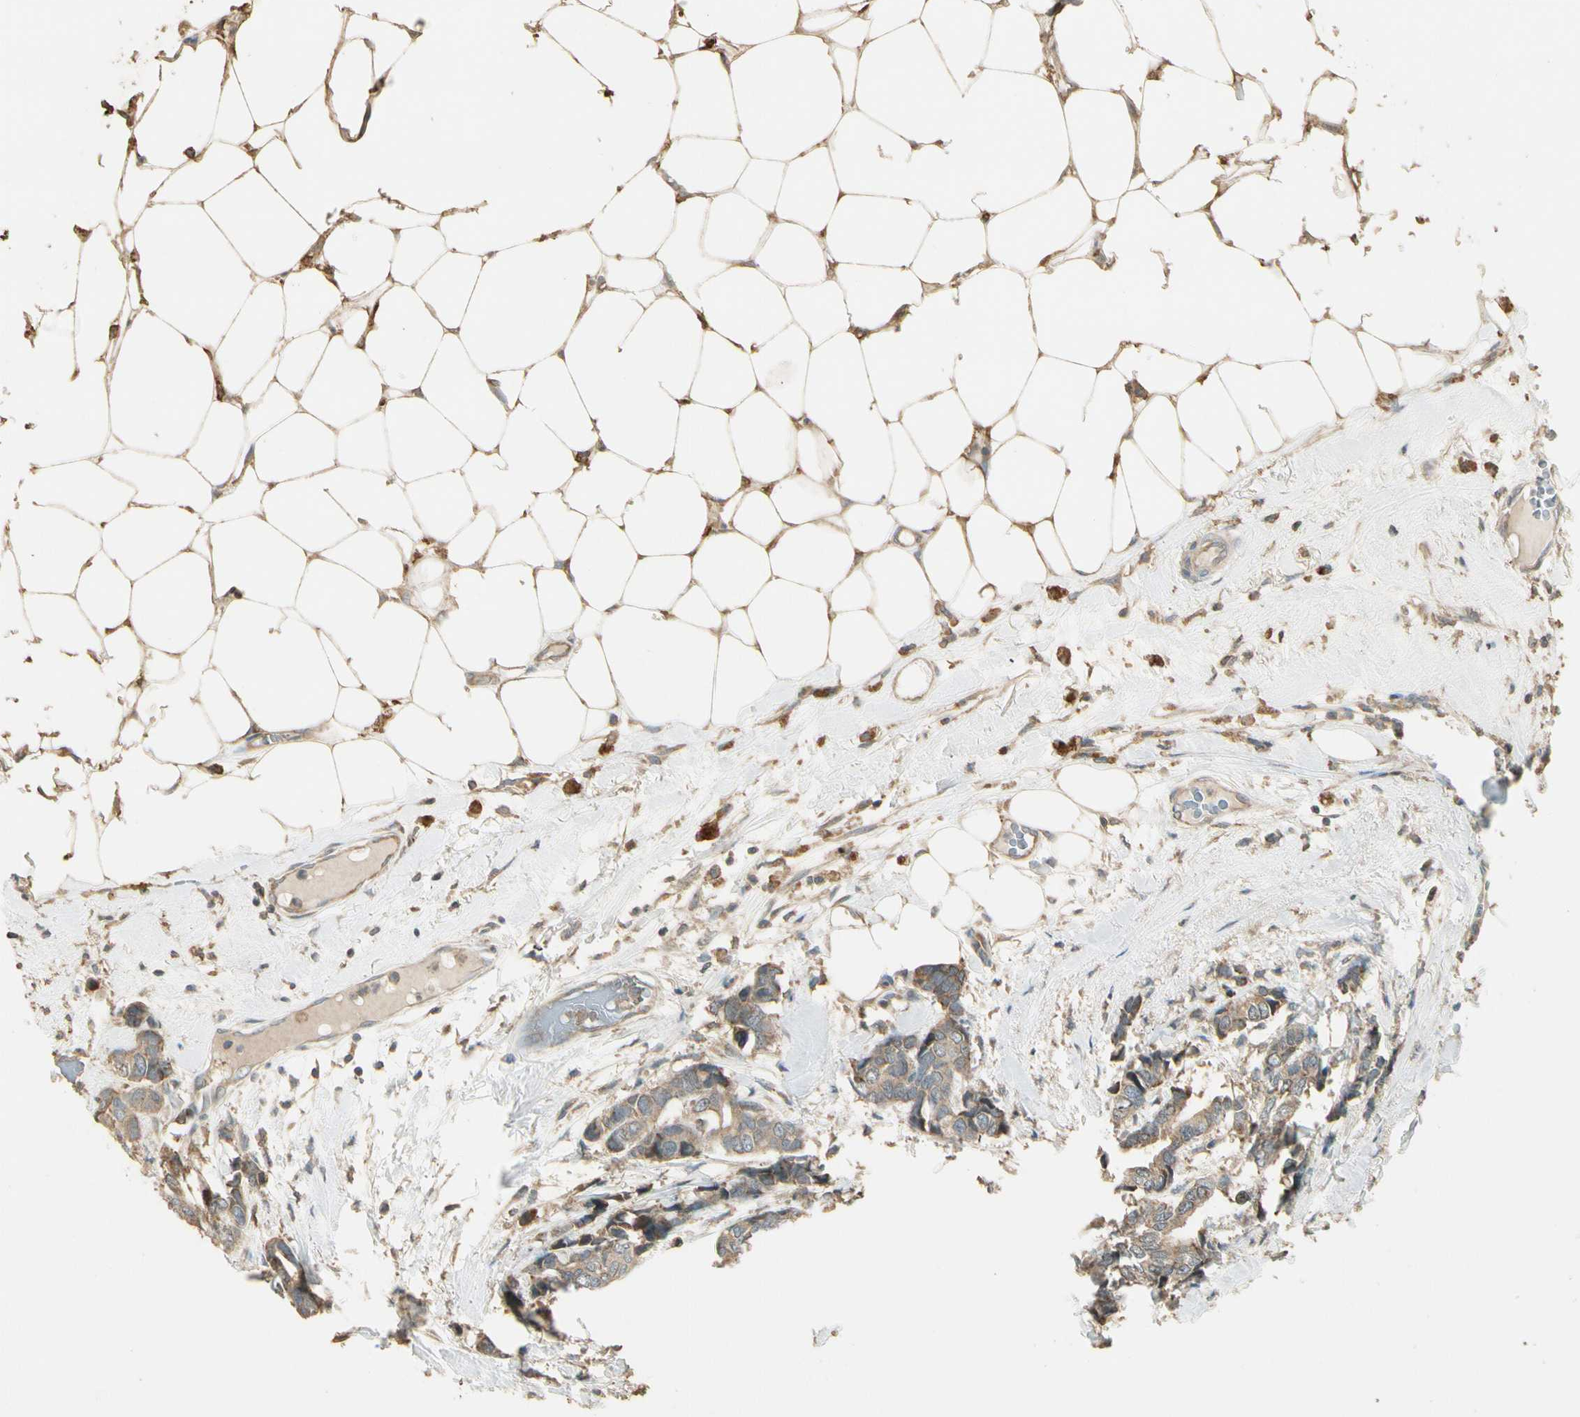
{"staining": {"intensity": "weak", "quantity": ">75%", "location": "cytoplasmic/membranous"}, "tissue": "breast cancer", "cell_type": "Tumor cells", "image_type": "cancer", "snomed": [{"axis": "morphology", "description": "Duct carcinoma"}, {"axis": "topography", "description": "Breast"}], "caption": "About >75% of tumor cells in breast invasive ductal carcinoma display weak cytoplasmic/membranous protein positivity as visualized by brown immunohistochemical staining.", "gene": "PLXNA1", "patient": {"sex": "female", "age": 87}}